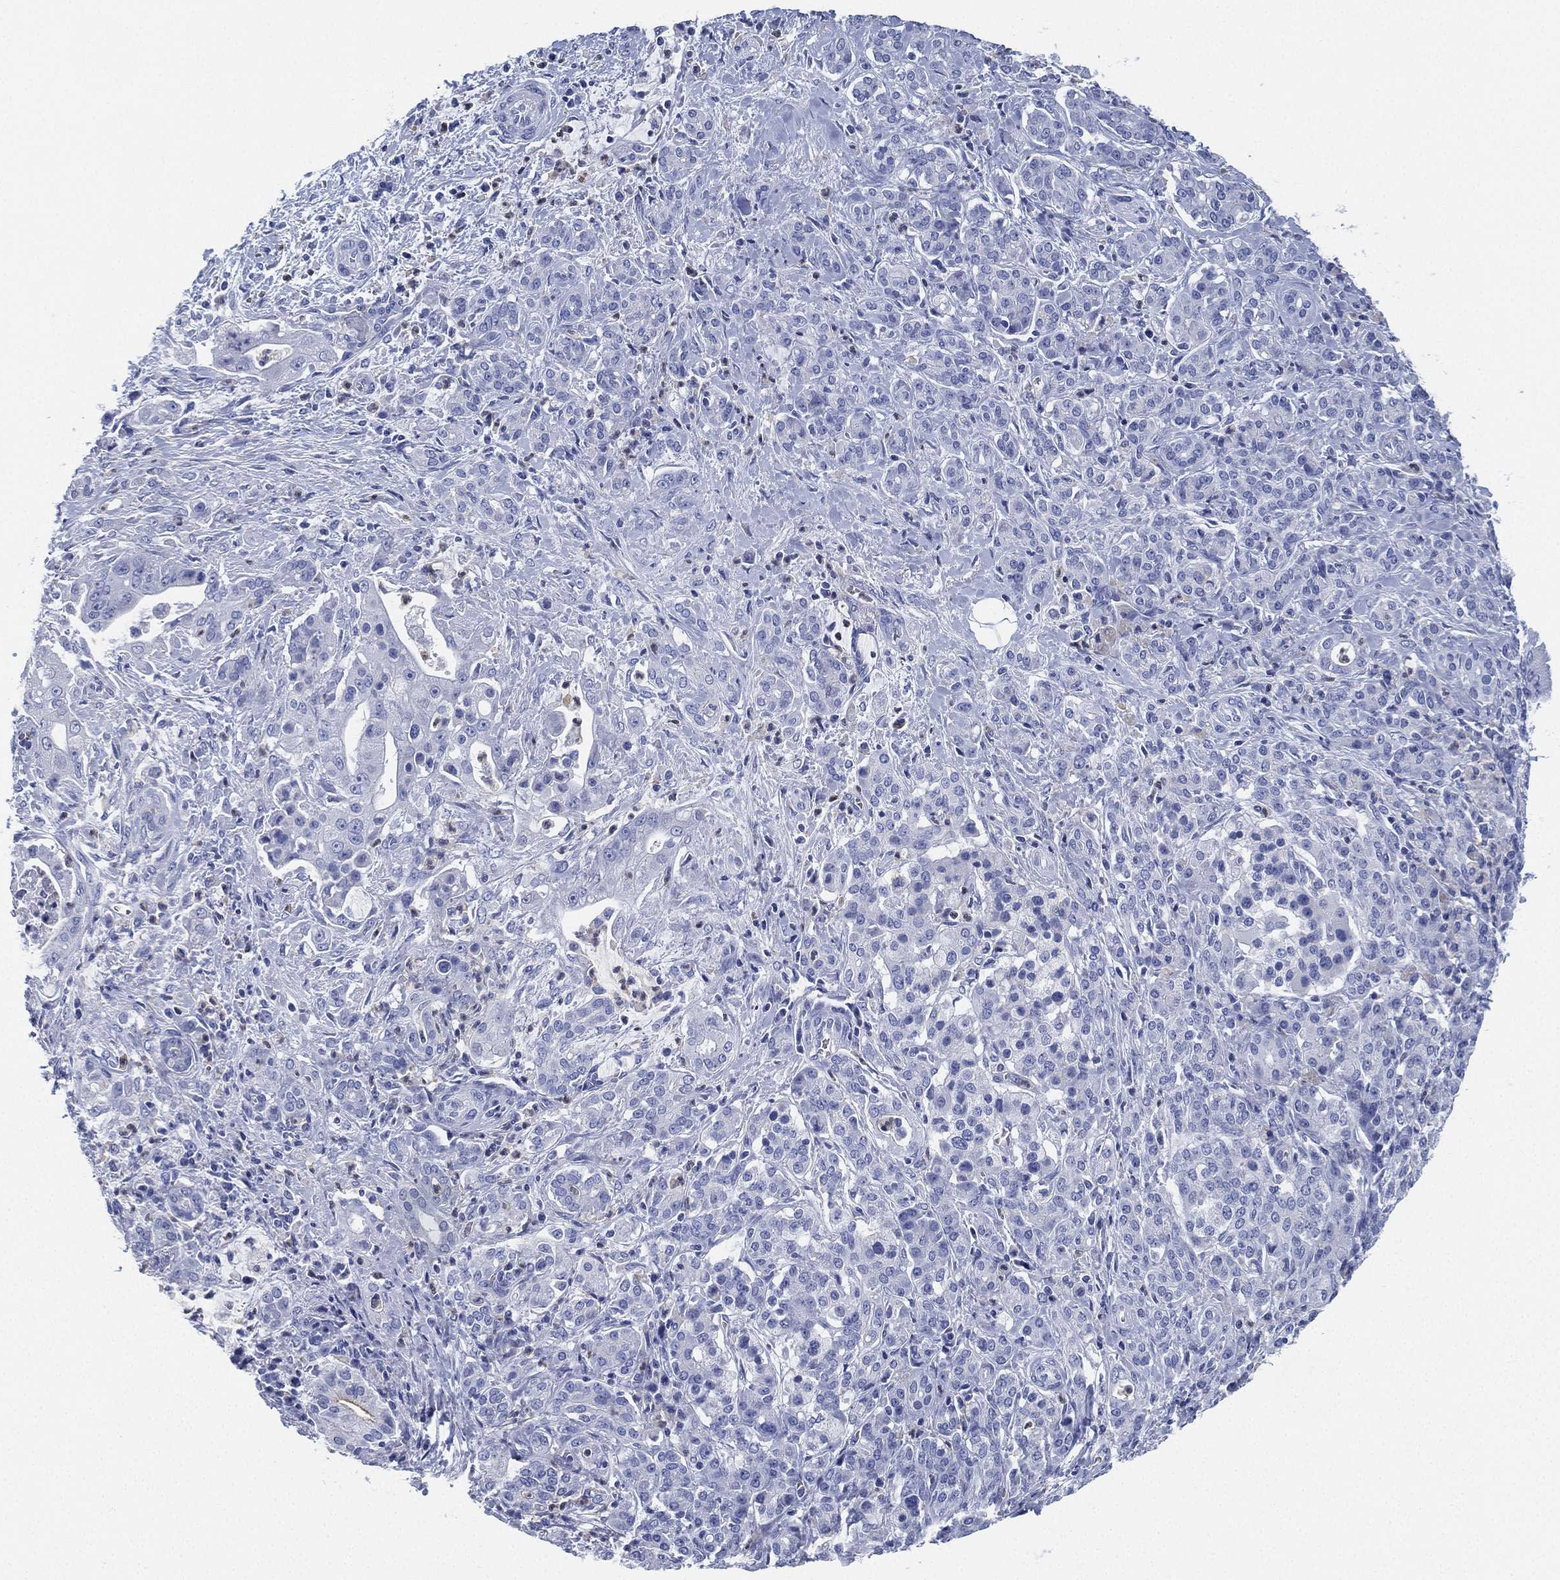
{"staining": {"intensity": "negative", "quantity": "none", "location": "none"}, "tissue": "pancreatic cancer", "cell_type": "Tumor cells", "image_type": "cancer", "snomed": [{"axis": "morphology", "description": "Normal tissue, NOS"}, {"axis": "morphology", "description": "Inflammation, NOS"}, {"axis": "morphology", "description": "Adenocarcinoma, NOS"}, {"axis": "topography", "description": "Pancreas"}], "caption": "A high-resolution photomicrograph shows immunohistochemistry (IHC) staining of pancreatic cancer, which displays no significant positivity in tumor cells.", "gene": "DEFB121", "patient": {"sex": "male", "age": 57}}